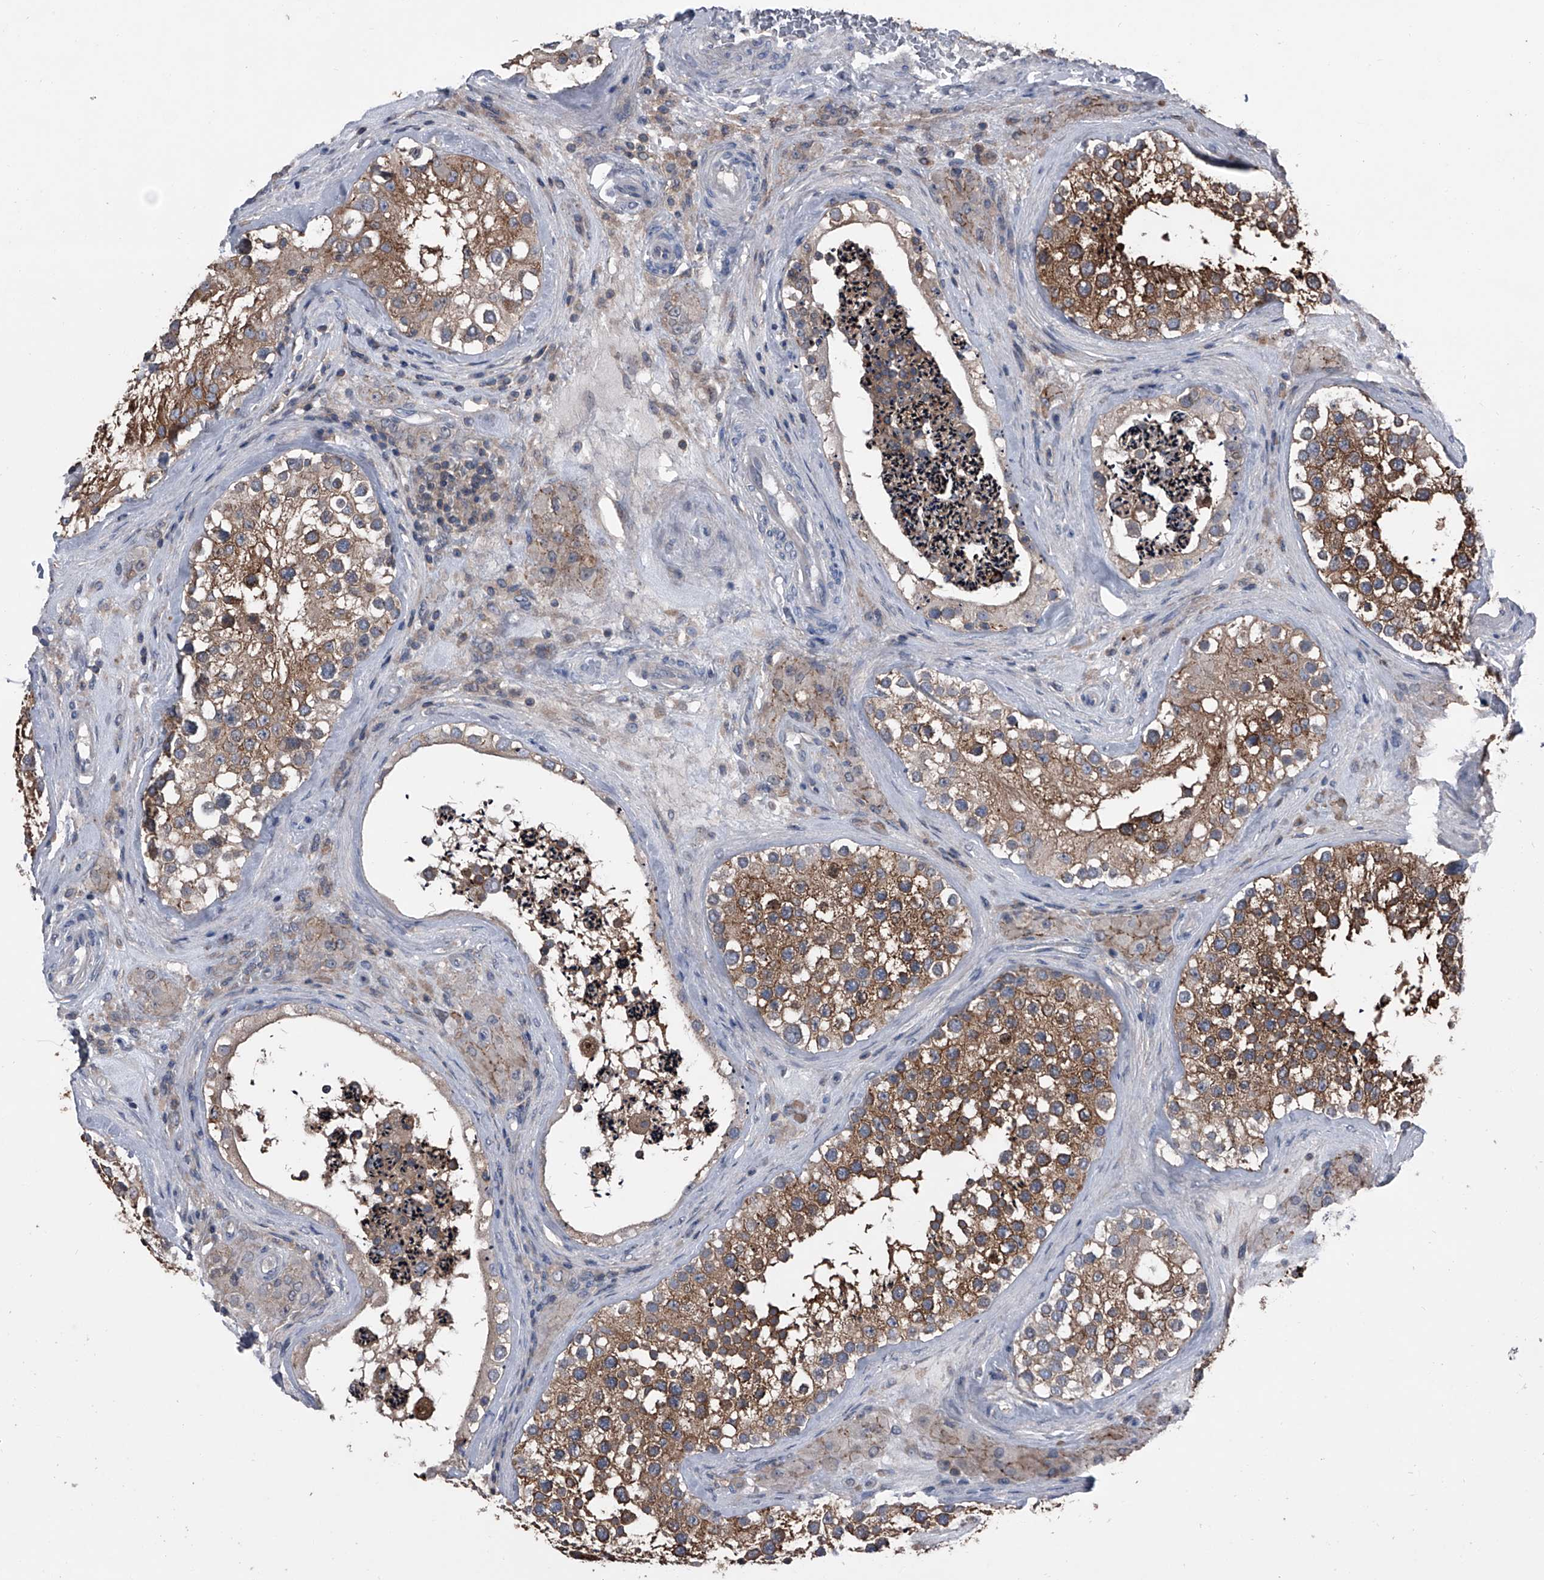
{"staining": {"intensity": "strong", "quantity": ">75%", "location": "cytoplasmic/membranous"}, "tissue": "testis", "cell_type": "Cells in seminiferous ducts", "image_type": "normal", "snomed": [{"axis": "morphology", "description": "Normal tissue, NOS"}, {"axis": "topography", "description": "Testis"}], "caption": "Brown immunohistochemical staining in benign human testis exhibits strong cytoplasmic/membranous expression in approximately >75% of cells in seminiferous ducts.", "gene": "PIP5K1A", "patient": {"sex": "male", "age": 46}}